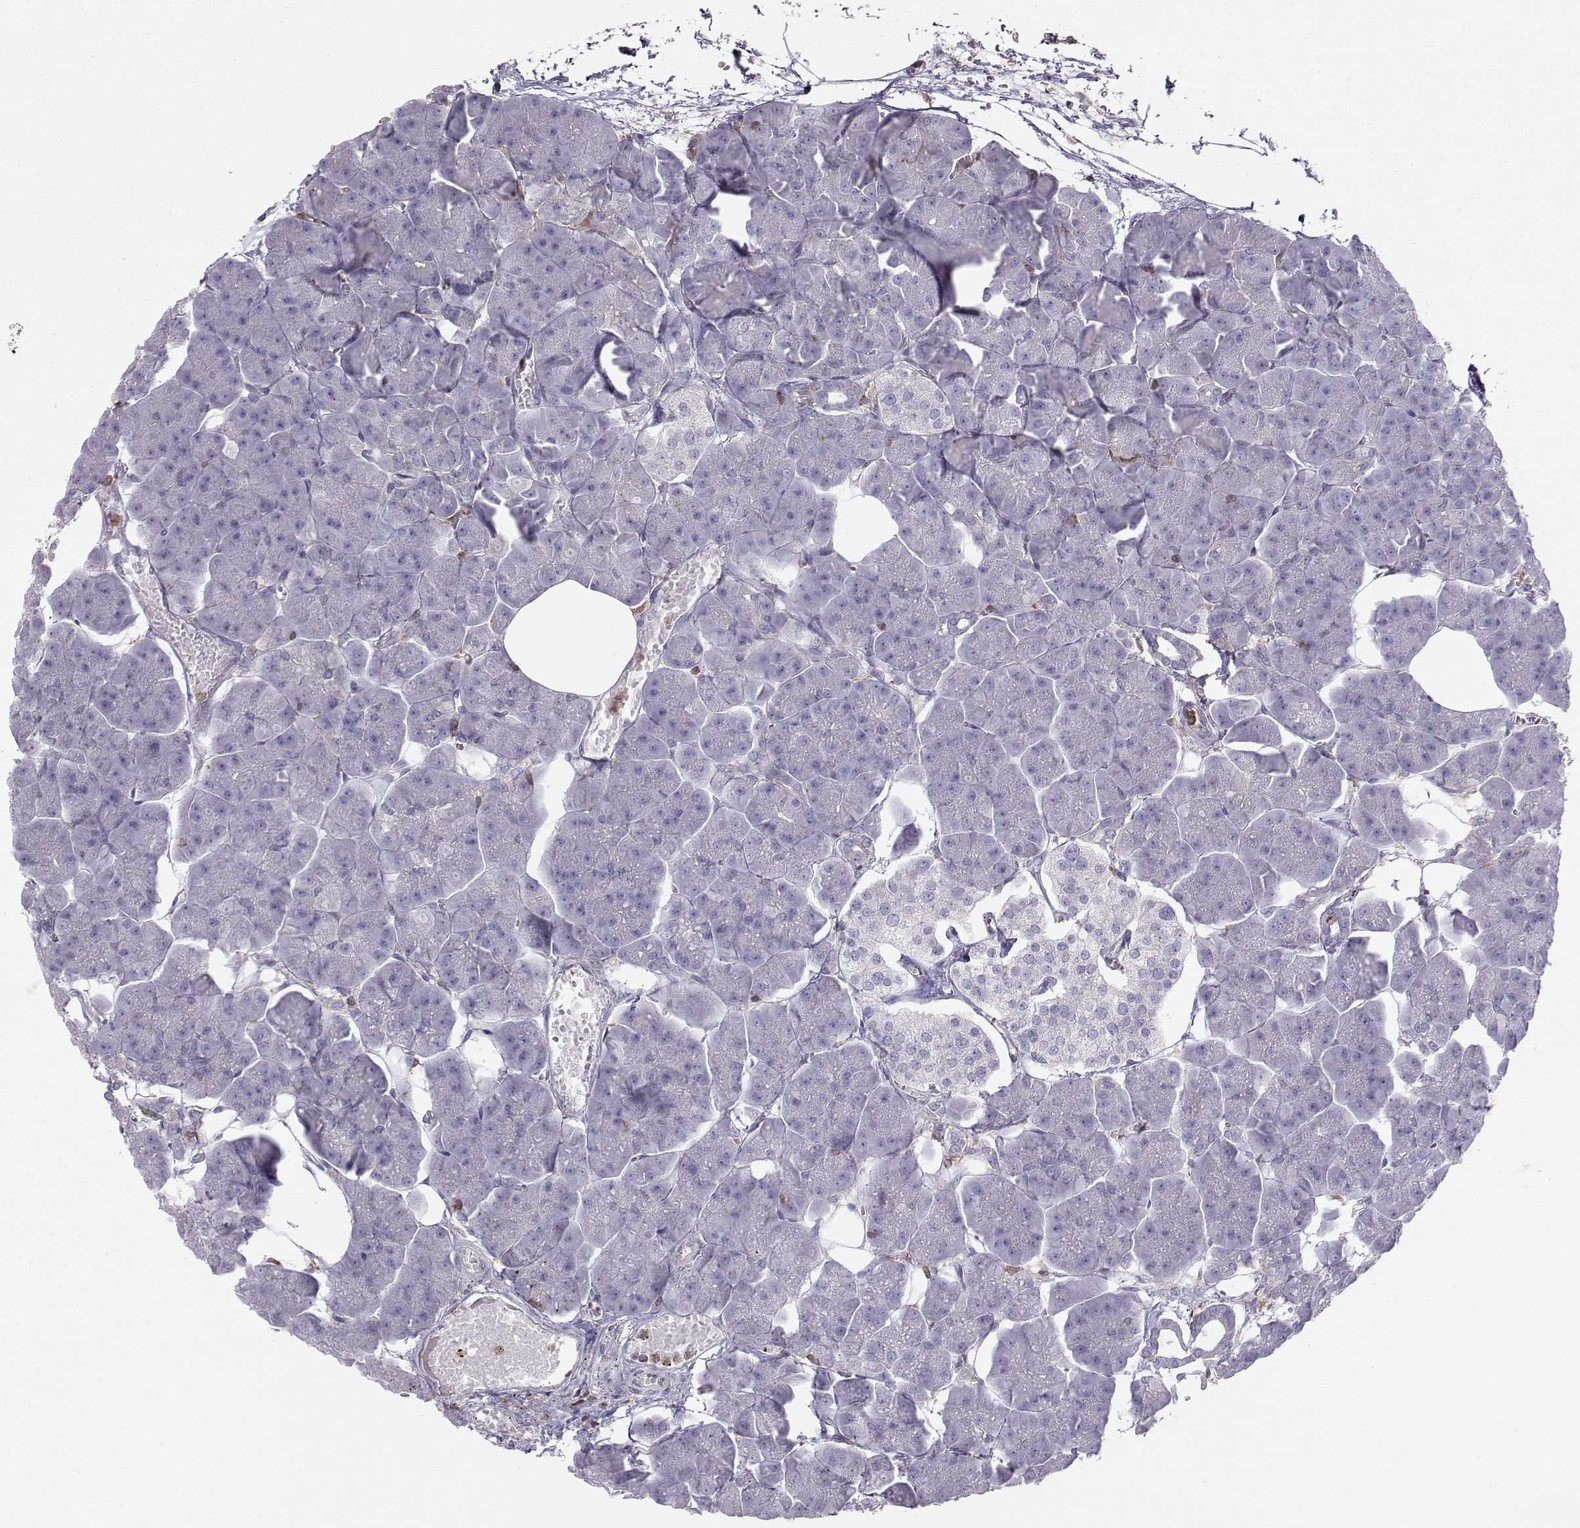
{"staining": {"intensity": "negative", "quantity": "none", "location": "none"}, "tissue": "pancreas", "cell_type": "Exocrine glandular cells", "image_type": "normal", "snomed": [{"axis": "morphology", "description": "Normal tissue, NOS"}, {"axis": "topography", "description": "Adipose tissue"}, {"axis": "topography", "description": "Pancreas"}, {"axis": "topography", "description": "Peripheral nerve tissue"}], "caption": "The photomicrograph shows no staining of exocrine glandular cells in unremarkable pancreas.", "gene": "ZBTB32", "patient": {"sex": "female", "age": 58}}